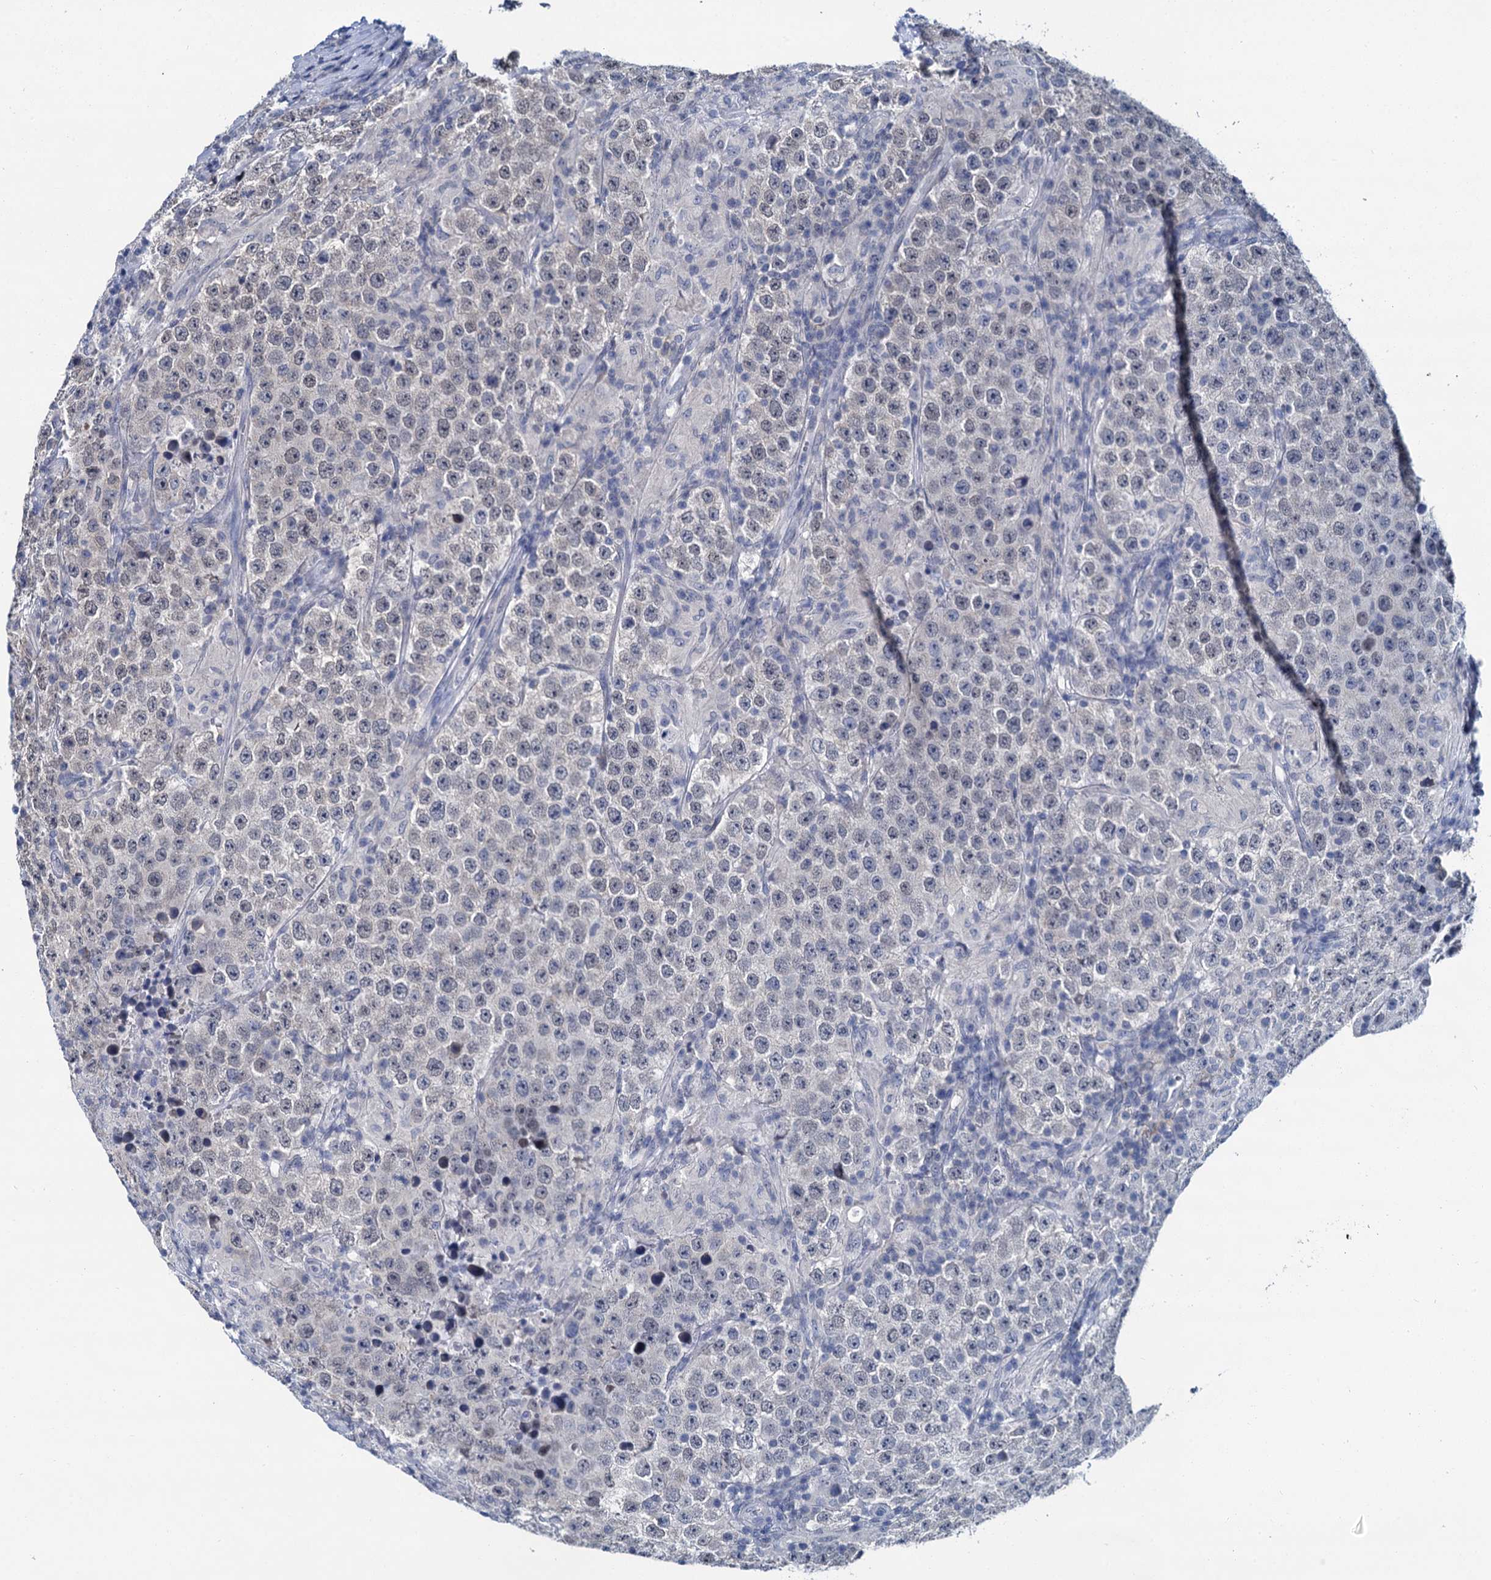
{"staining": {"intensity": "negative", "quantity": "none", "location": "none"}, "tissue": "testis cancer", "cell_type": "Tumor cells", "image_type": "cancer", "snomed": [{"axis": "morphology", "description": "Normal tissue, NOS"}, {"axis": "morphology", "description": "Urothelial carcinoma, High grade"}, {"axis": "morphology", "description": "Seminoma, NOS"}, {"axis": "morphology", "description": "Carcinoma, Embryonal, NOS"}, {"axis": "topography", "description": "Urinary bladder"}, {"axis": "topography", "description": "Testis"}], "caption": "Human testis cancer (seminoma) stained for a protein using immunohistochemistry exhibits no staining in tumor cells.", "gene": "MIOX", "patient": {"sex": "male", "age": 41}}